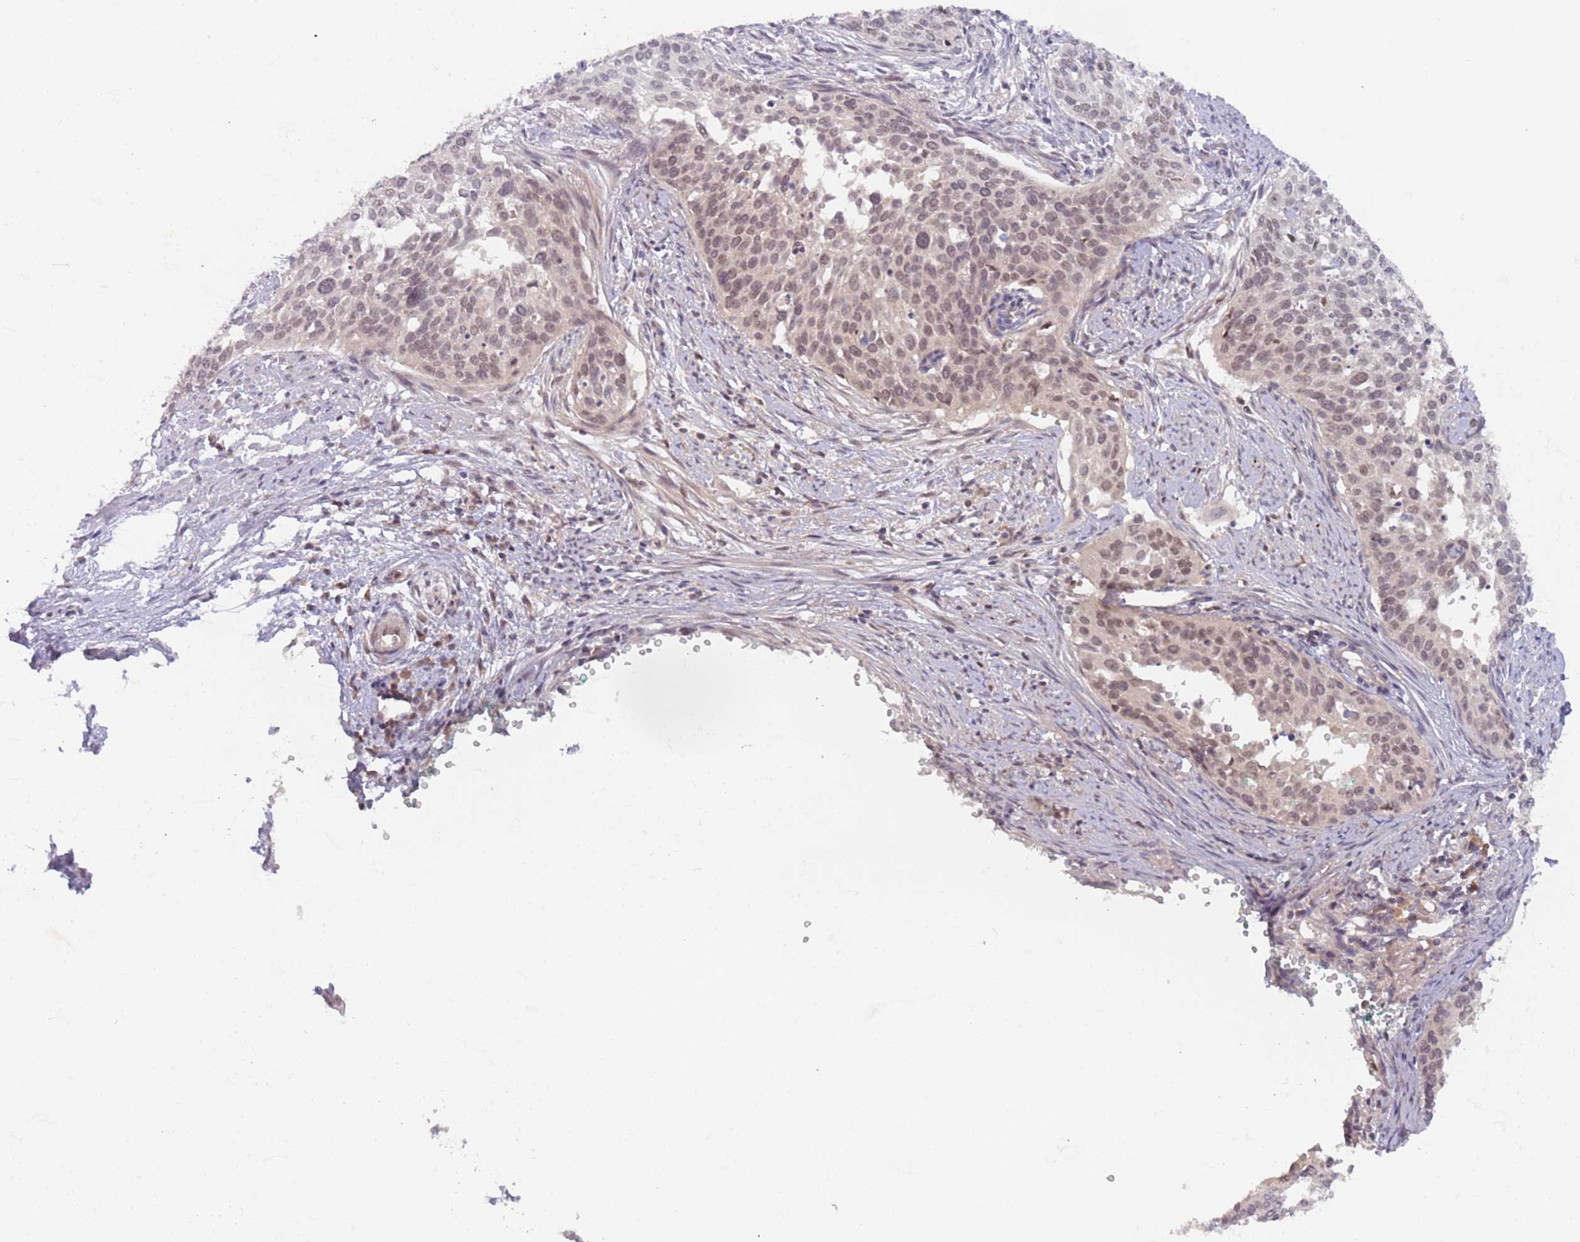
{"staining": {"intensity": "weak", "quantity": "25%-75%", "location": "nuclear"}, "tissue": "cervical cancer", "cell_type": "Tumor cells", "image_type": "cancer", "snomed": [{"axis": "morphology", "description": "Squamous cell carcinoma, NOS"}, {"axis": "topography", "description": "Cervix"}], "caption": "Immunohistochemistry of human cervical cancer displays low levels of weak nuclear staining in approximately 25%-75% of tumor cells.", "gene": "RFXANK", "patient": {"sex": "female", "age": 44}}